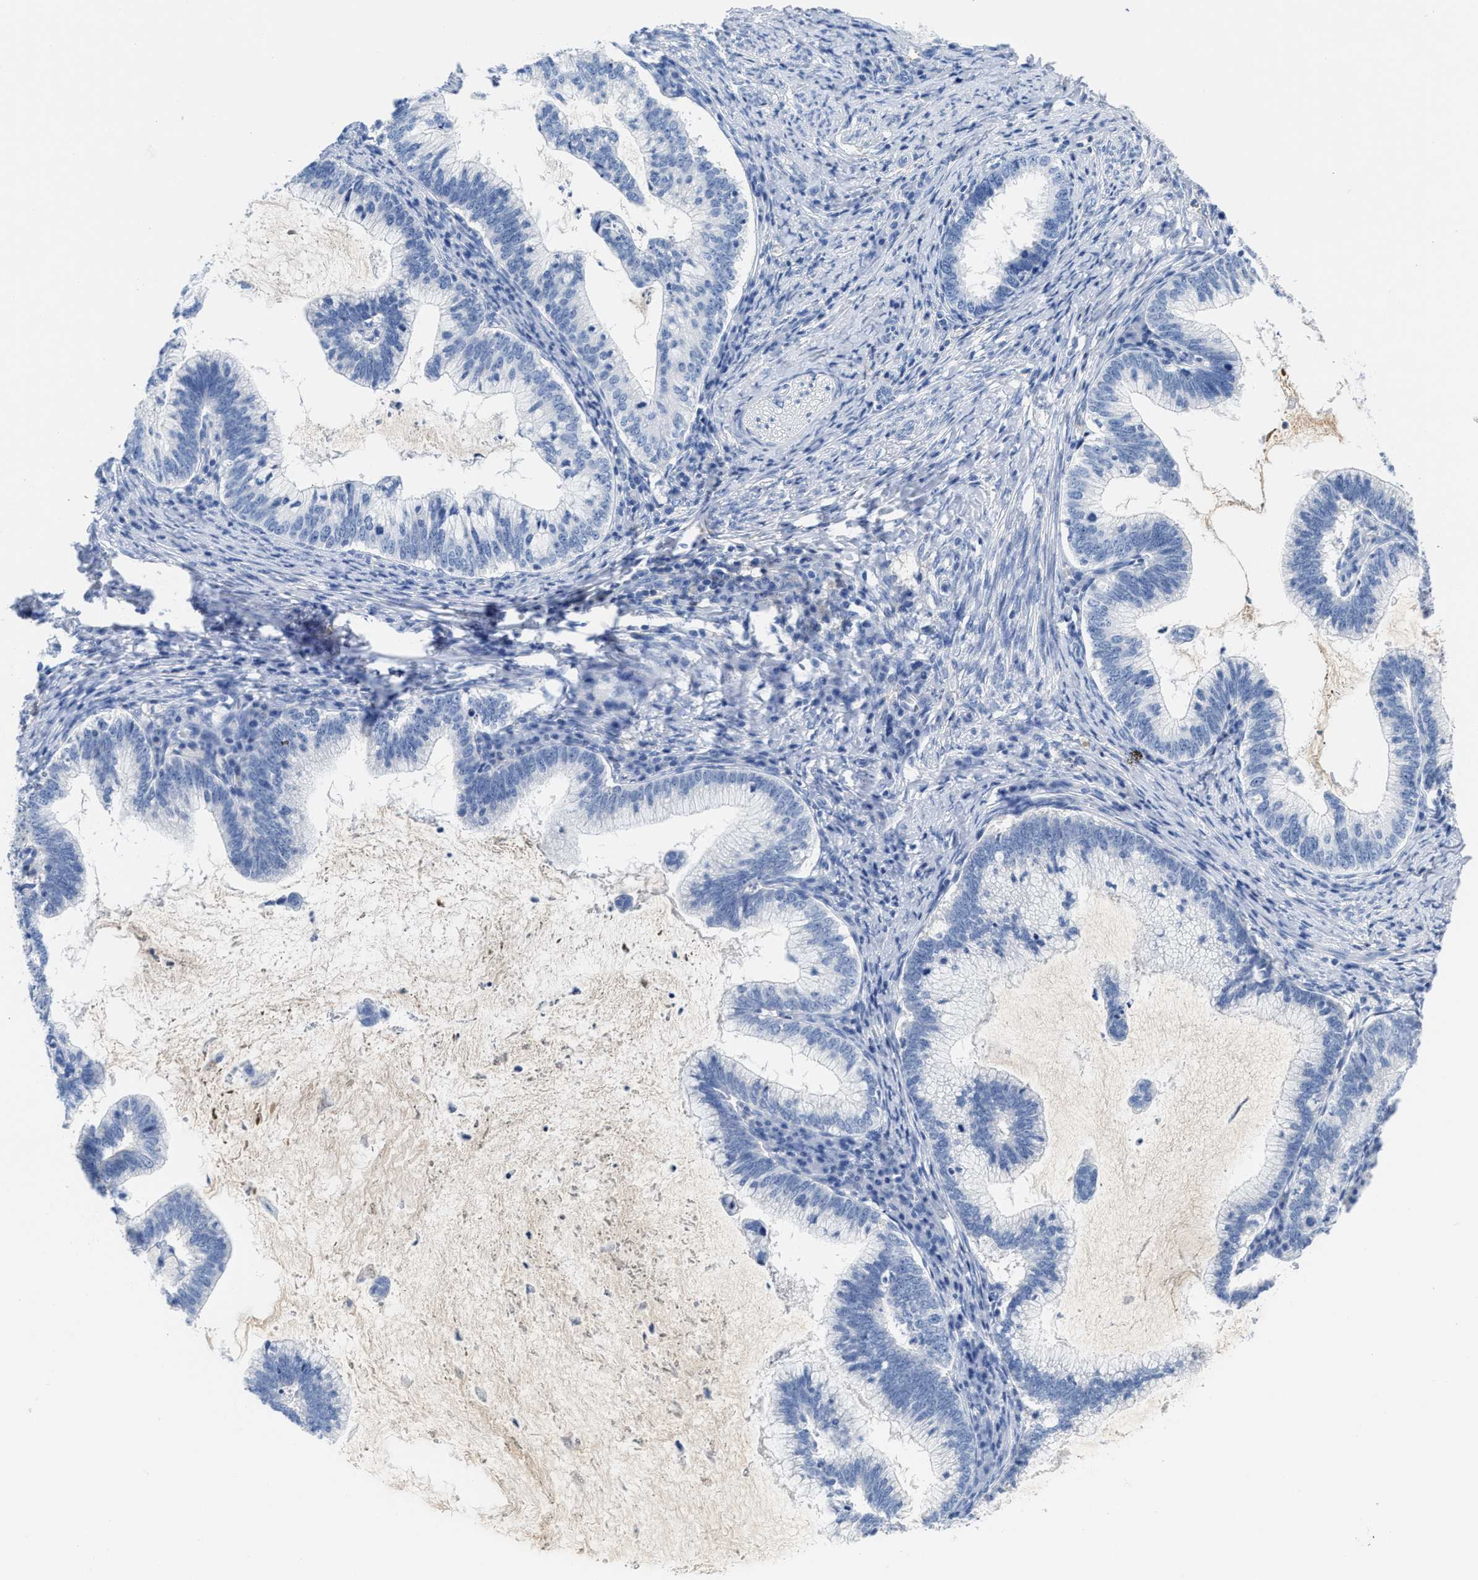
{"staining": {"intensity": "negative", "quantity": "none", "location": "none"}, "tissue": "cervical cancer", "cell_type": "Tumor cells", "image_type": "cancer", "snomed": [{"axis": "morphology", "description": "Adenocarcinoma, NOS"}, {"axis": "topography", "description": "Cervix"}], "caption": "The micrograph reveals no staining of tumor cells in adenocarcinoma (cervical). (DAB (3,3'-diaminobenzidine) IHC, high magnification).", "gene": "GC", "patient": {"sex": "female", "age": 36}}